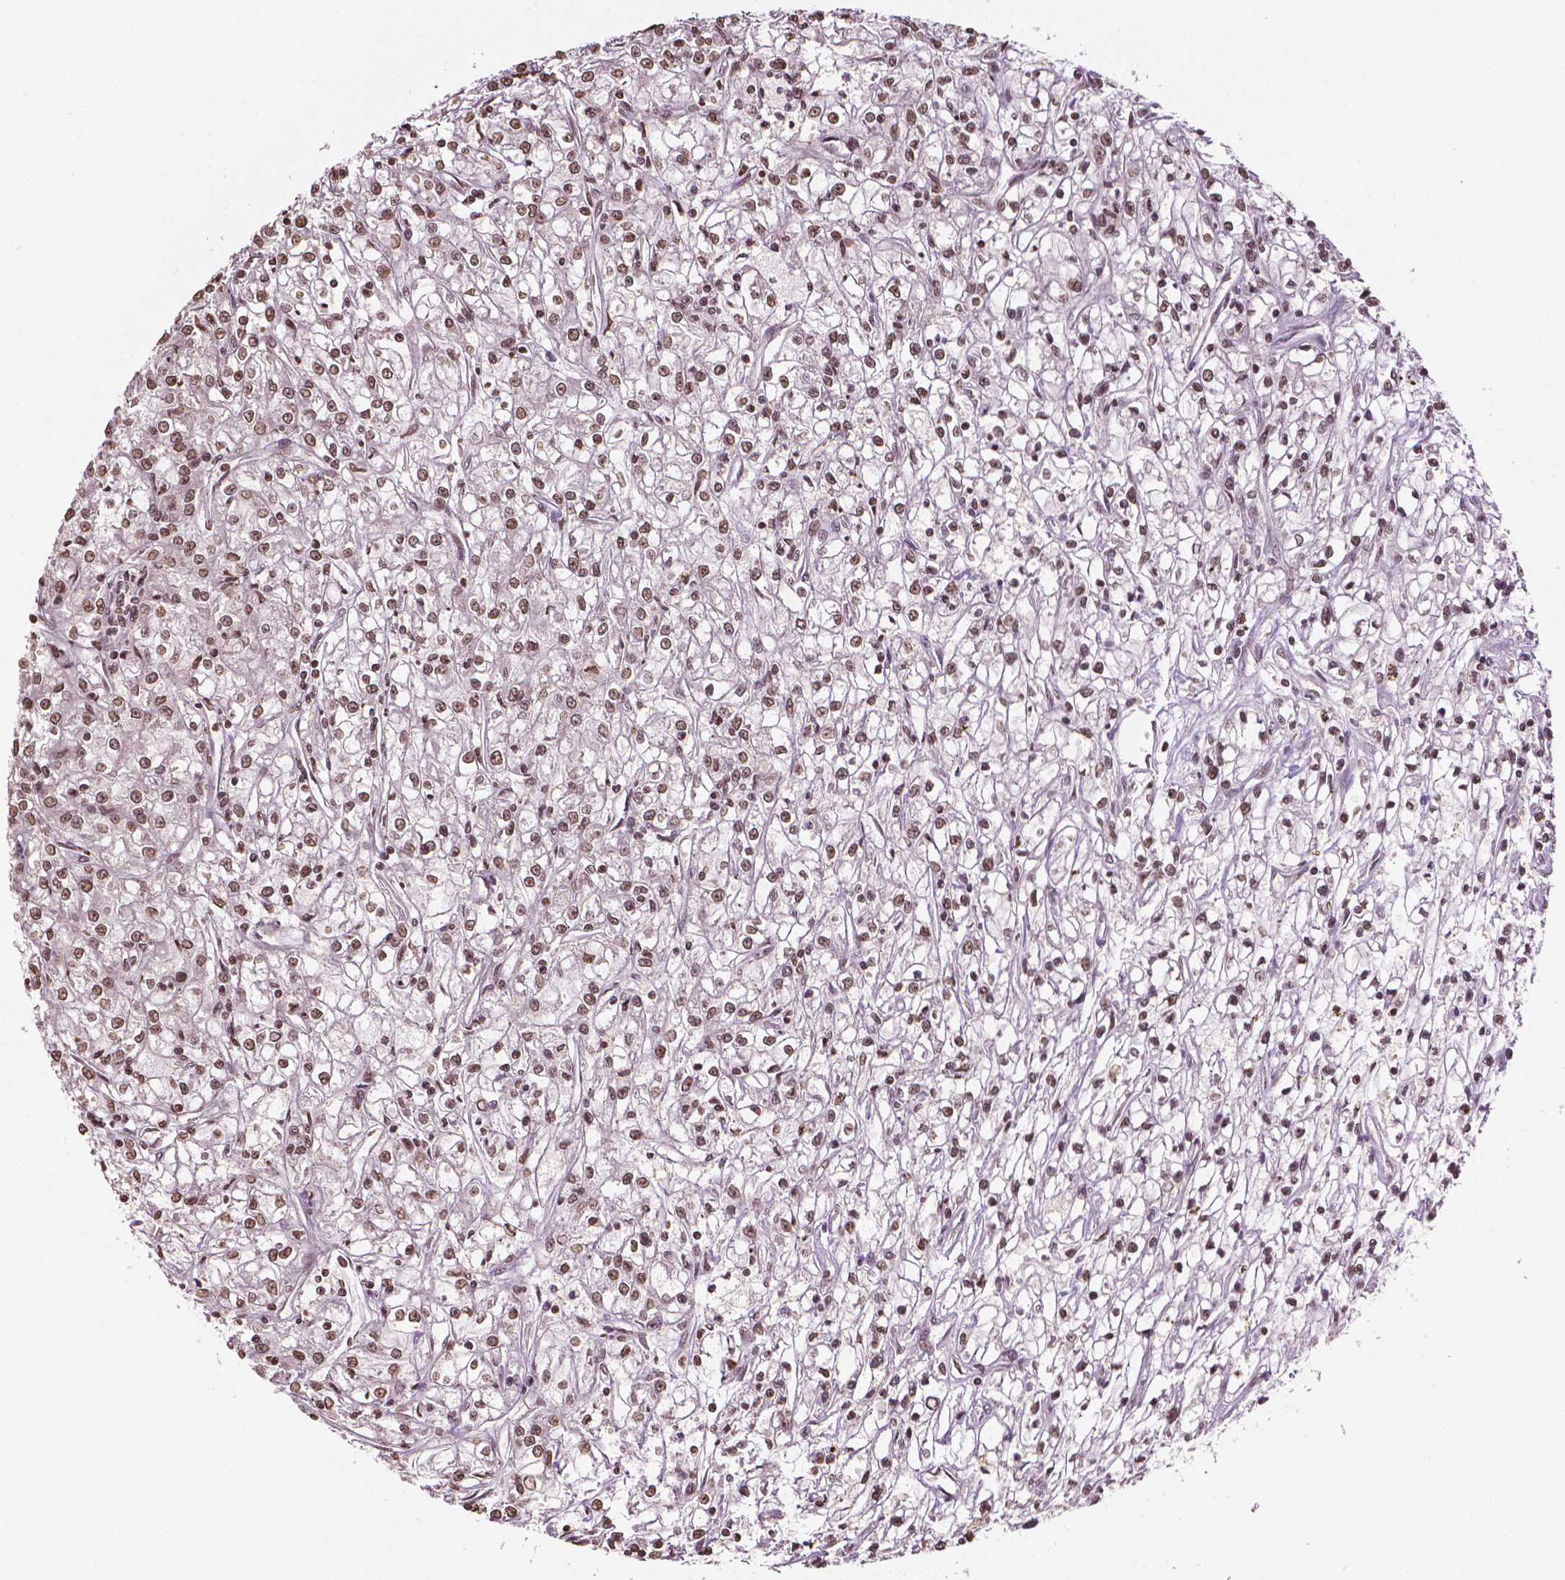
{"staining": {"intensity": "moderate", "quantity": ">75%", "location": "nuclear"}, "tissue": "renal cancer", "cell_type": "Tumor cells", "image_type": "cancer", "snomed": [{"axis": "morphology", "description": "Adenocarcinoma, NOS"}, {"axis": "topography", "description": "Kidney"}], "caption": "Brown immunohistochemical staining in human renal adenocarcinoma exhibits moderate nuclear positivity in about >75% of tumor cells. (DAB (3,3'-diaminobenzidine) IHC with brightfield microscopy, high magnification).", "gene": "DEK", "patient": {"sex": "female", "age": 59}}